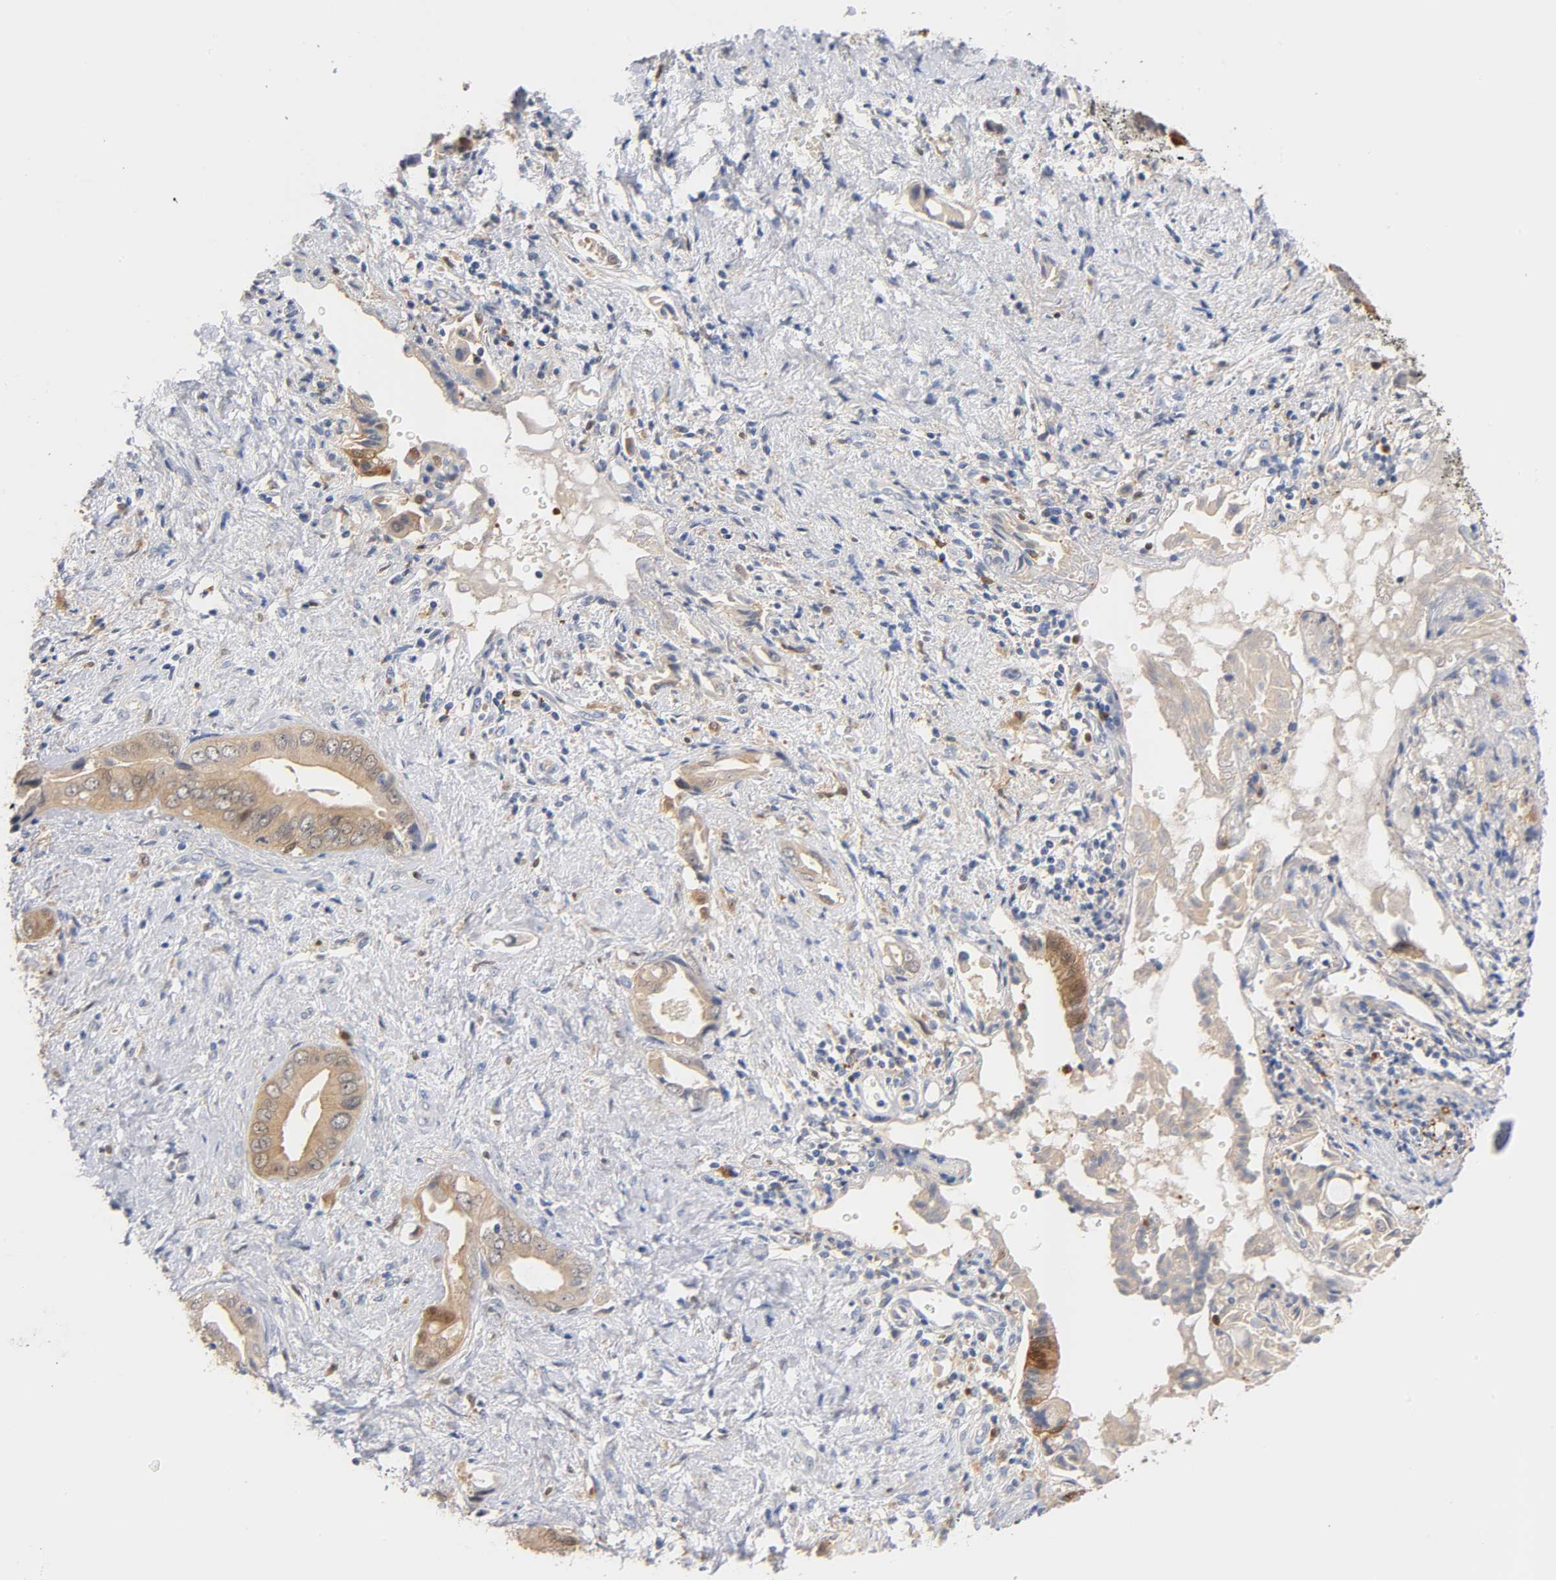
{"staining": {"intensity": "weak", "quantity": ">75%", "location": "cytoplasmic/membranous"}, "tissue": "liver cancer", "cell_type": "Tumor cells", "image_type": "cancer", "snomed": [{"axis": "morphology", "description": "Cholangiocarcinoma"}, {"axis": "topography", "description": "Liver"}], "caption": "Tumor cells show weak cytoplasmic/membranous expression in about >75% of cells in liver cancer.", "gene": "IL18", "patient": {"sex": "male", "age": 58}}